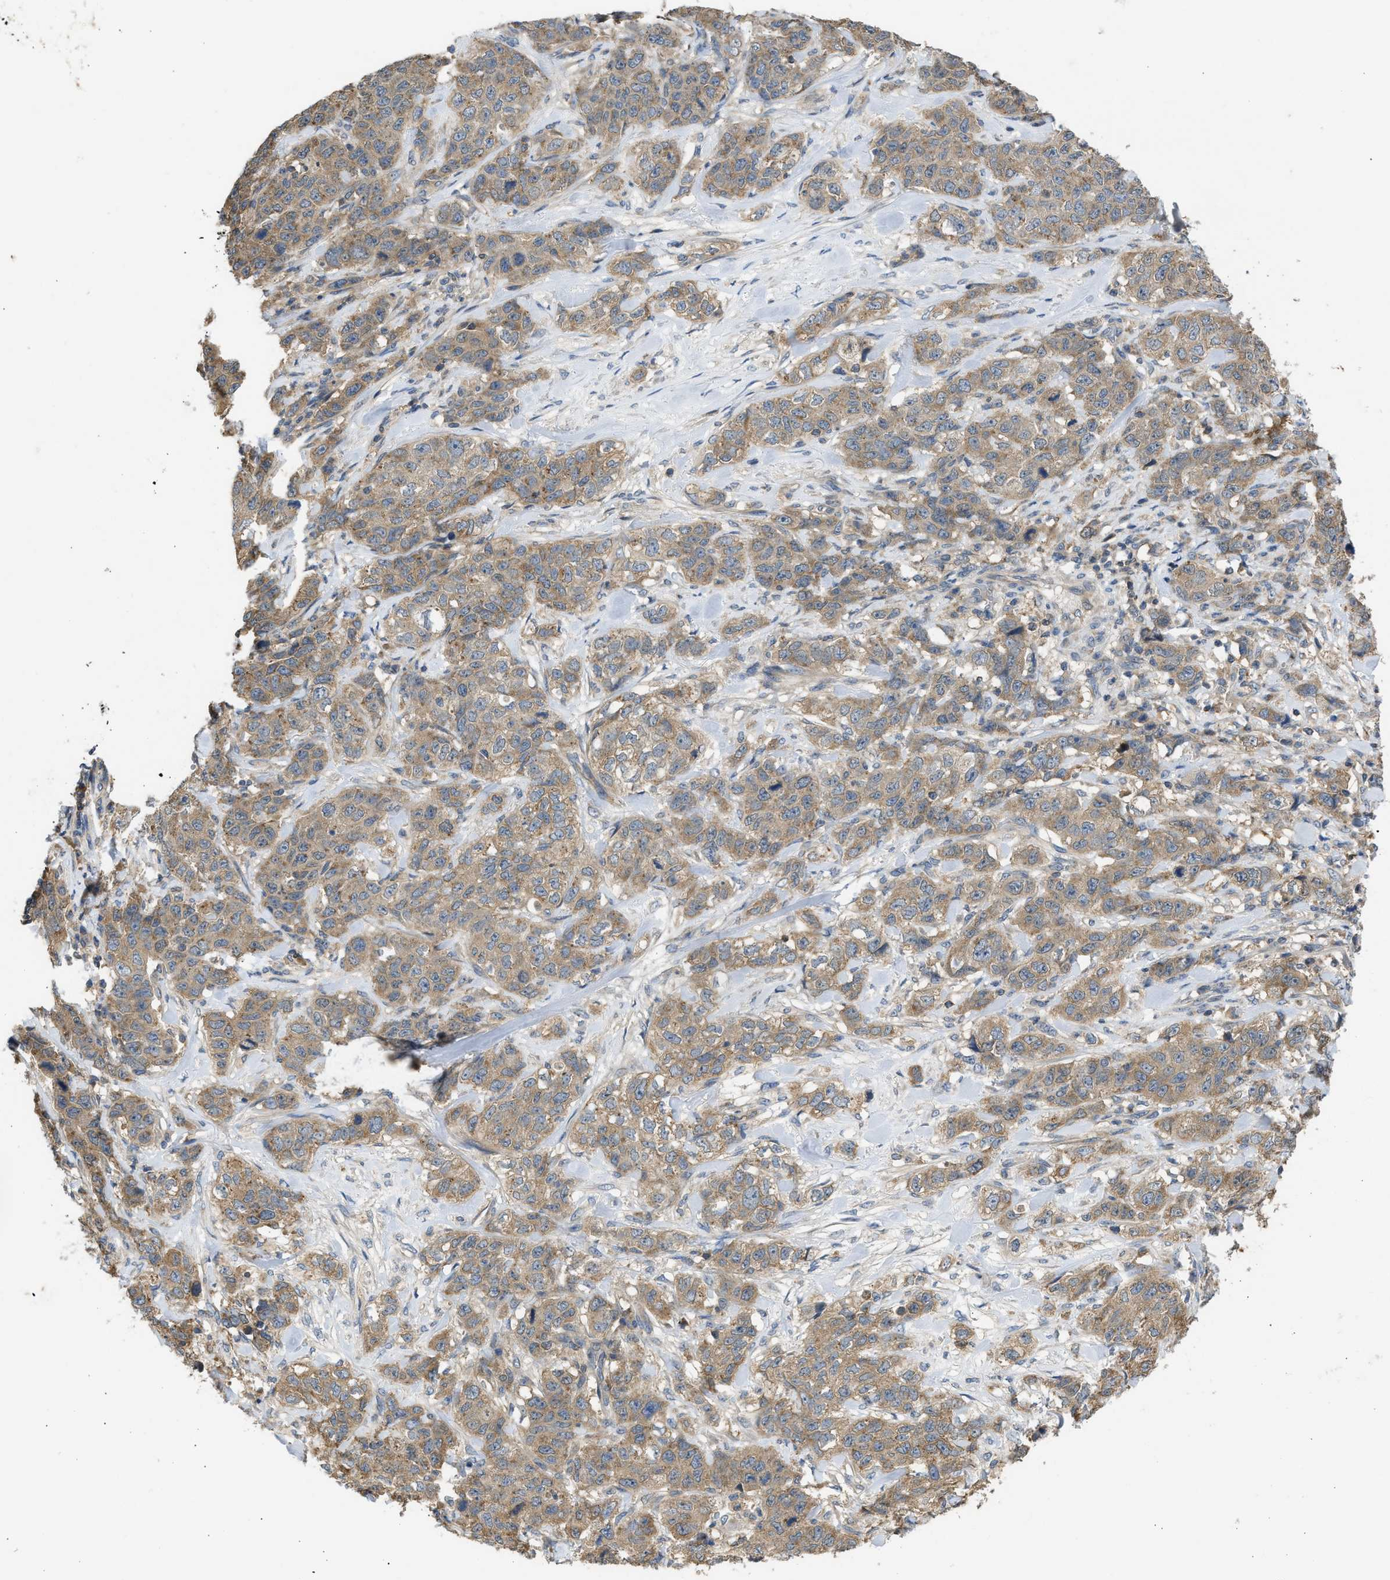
{"staining": {"intensity": "moderate", "quantity": ">75%", "location": "cytoplasmic/membranous"}, "tissue": "stomach cancer", "cell_type": "Tumor cells", "image_type": "cancer", "snomed": [{"axis": "morphology", "description": "Adenocarcinoma, NOS"}, {"axis": "topography", "description": "Stomach"}], "caption": "Tumor cells demonstrate medium levels of moderate cytoplasmic/membranous positivity in about >75% of cells in stomach cancer (adenocarcinoma). (IHC, brightfield microscopy, high magnification).", "gene": "CYP1A1", "patient": {"sex": "male", "age": 48}}